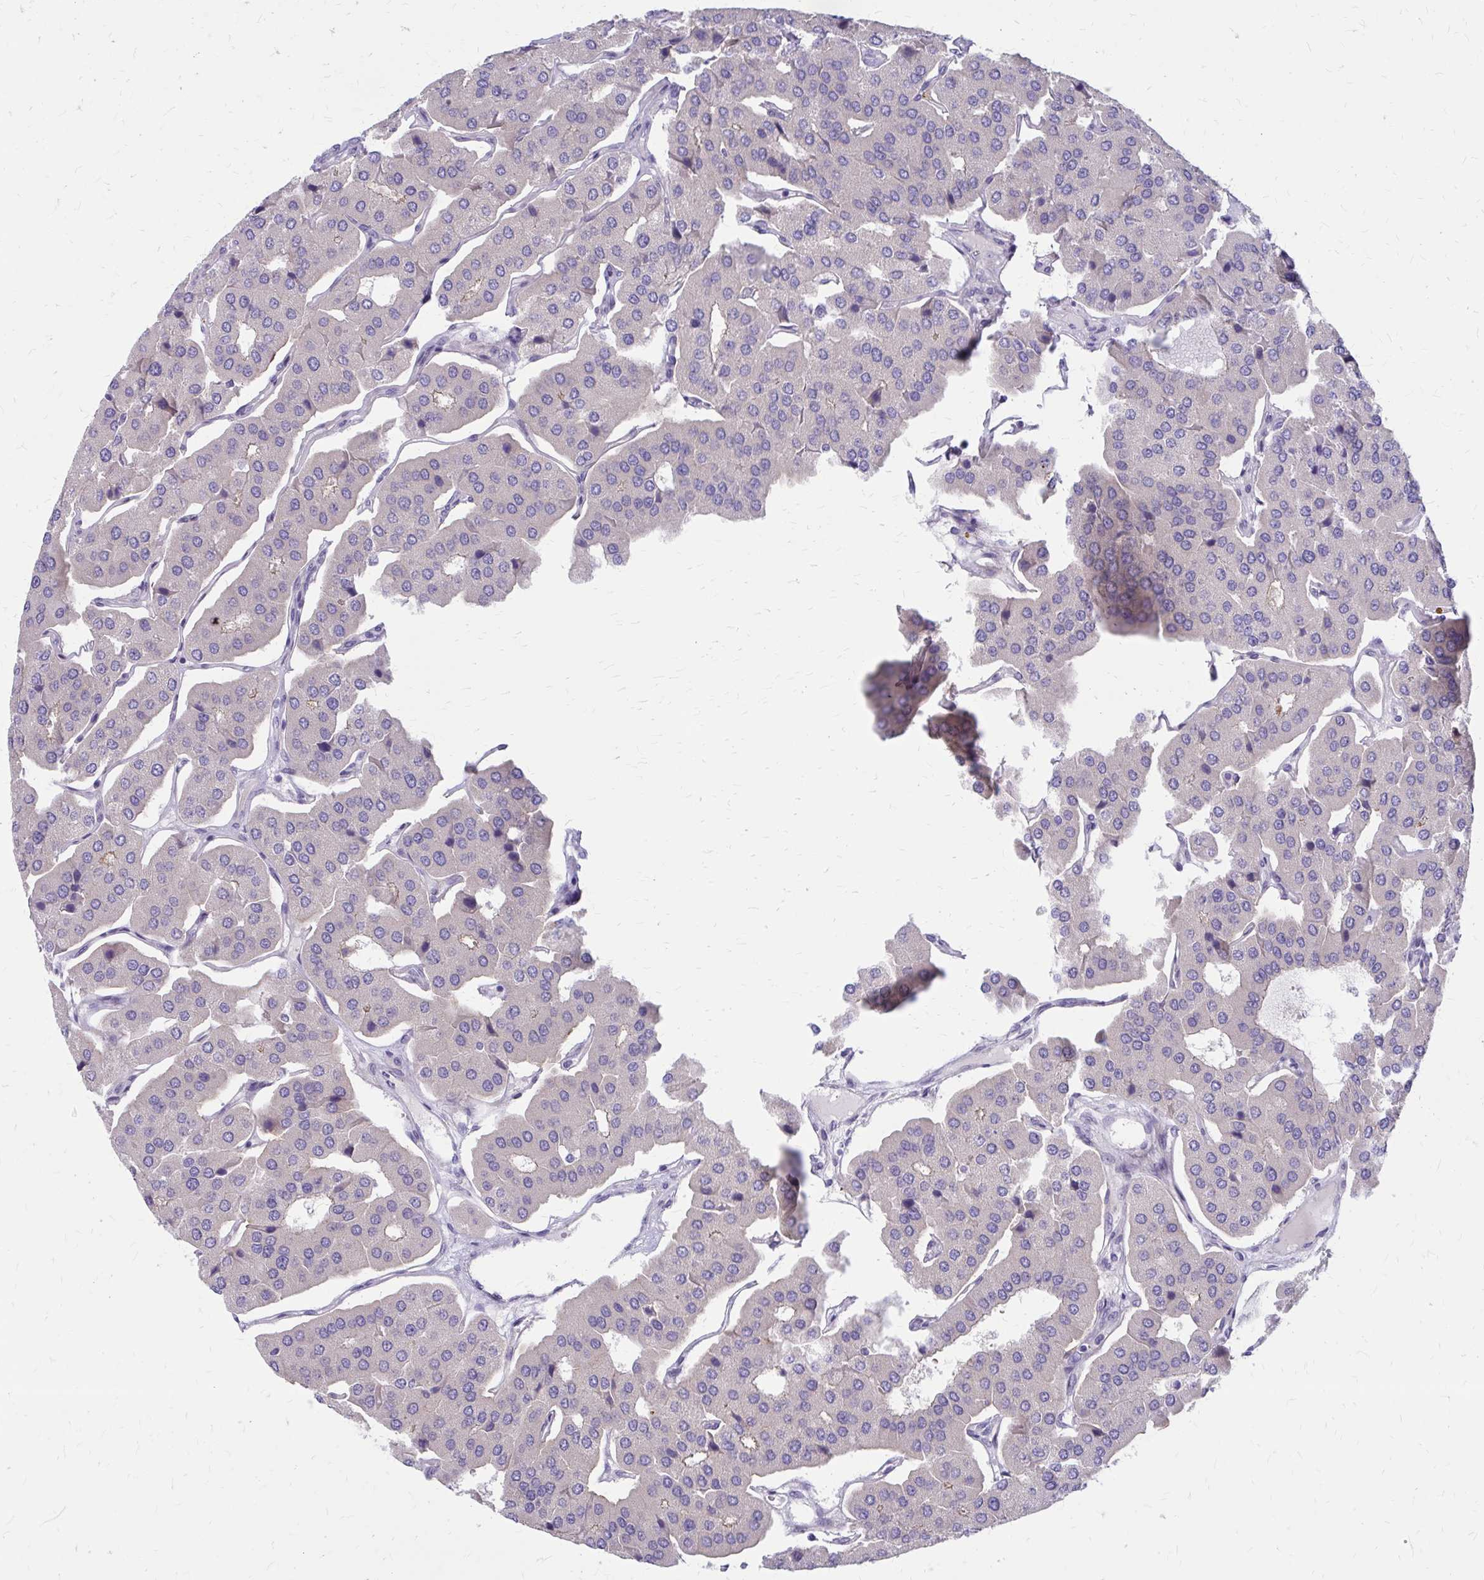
{"staining": {"intensity": "negative", "quantity": "none", "location": "none"}, "tissue": "parathyroid gland", "cell_type": "Glandular cells", "image_type": "normal", "snomed": [{"axis": "morphology", "description": "Normal tissue, NOS"}, {"axis": "morphology", "description": "Adenoma, NOS"}, {"axis": "topography", "description": "Parathyroid gland"}], "caption": "This image is of benign parathyroid gland stained with immunohistochemistry to label a protein in brown with the nuclei are counter-stained blue. There is no expression in glandular cells. (DAB immunohistochemistry, high magnification).", "gene": "GLYATL2", "patient": {"sex": "female", "age": 86}}